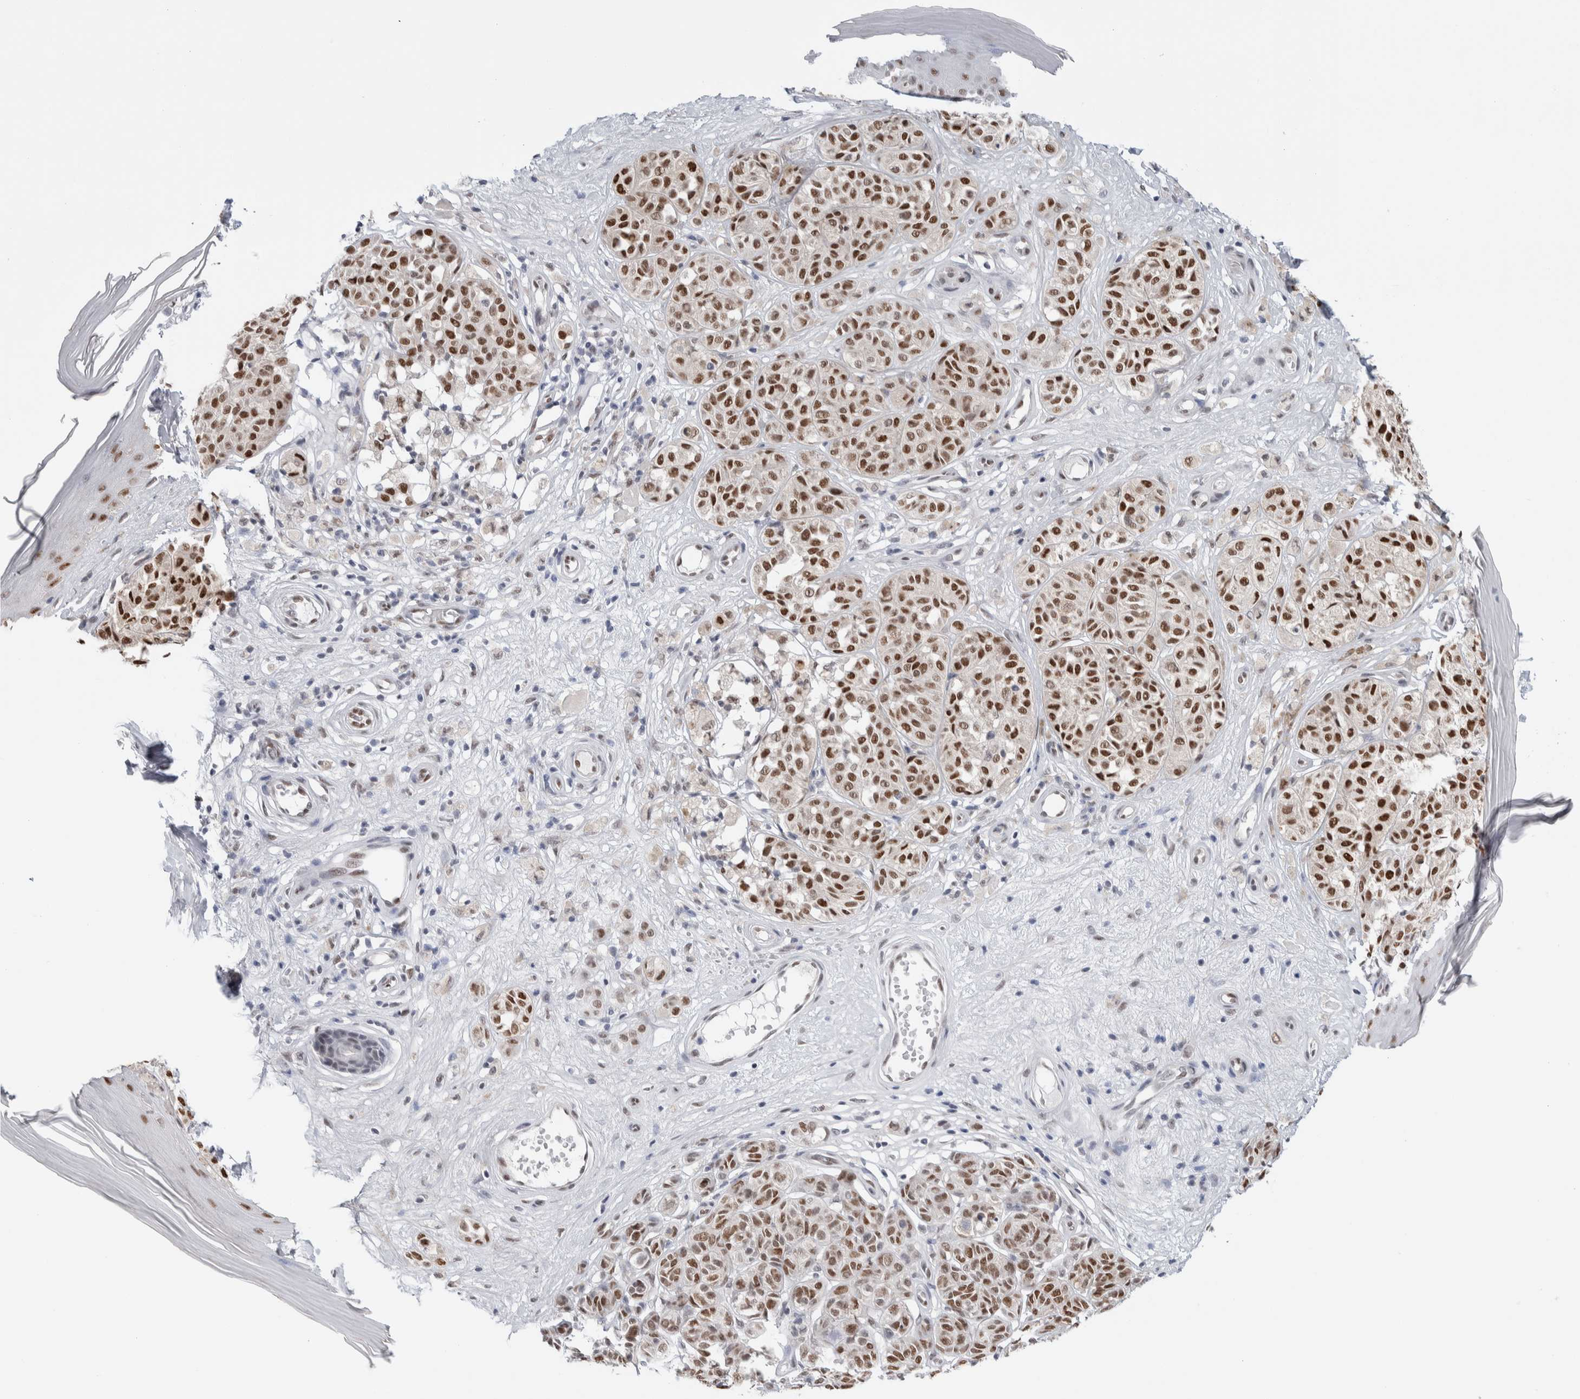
{"staining": {"intensity": "strong", "quantity": ">75%", "location": "nuclear"}, "tissue": "melanoma", "cell_type": "Tumor cells", "image_type": "cancer", "snomed": [{"axis": "morphology", "description": "Malignant melanoma, NOS"}, {"axis": "topography", "description": "Skin"}], "caption": "Melanoma stained for a protein demonstrates strong nuclear positivity in tumor cells.", "gene": "PRMT1", "patient": {"sex": "female", "age": 64}}